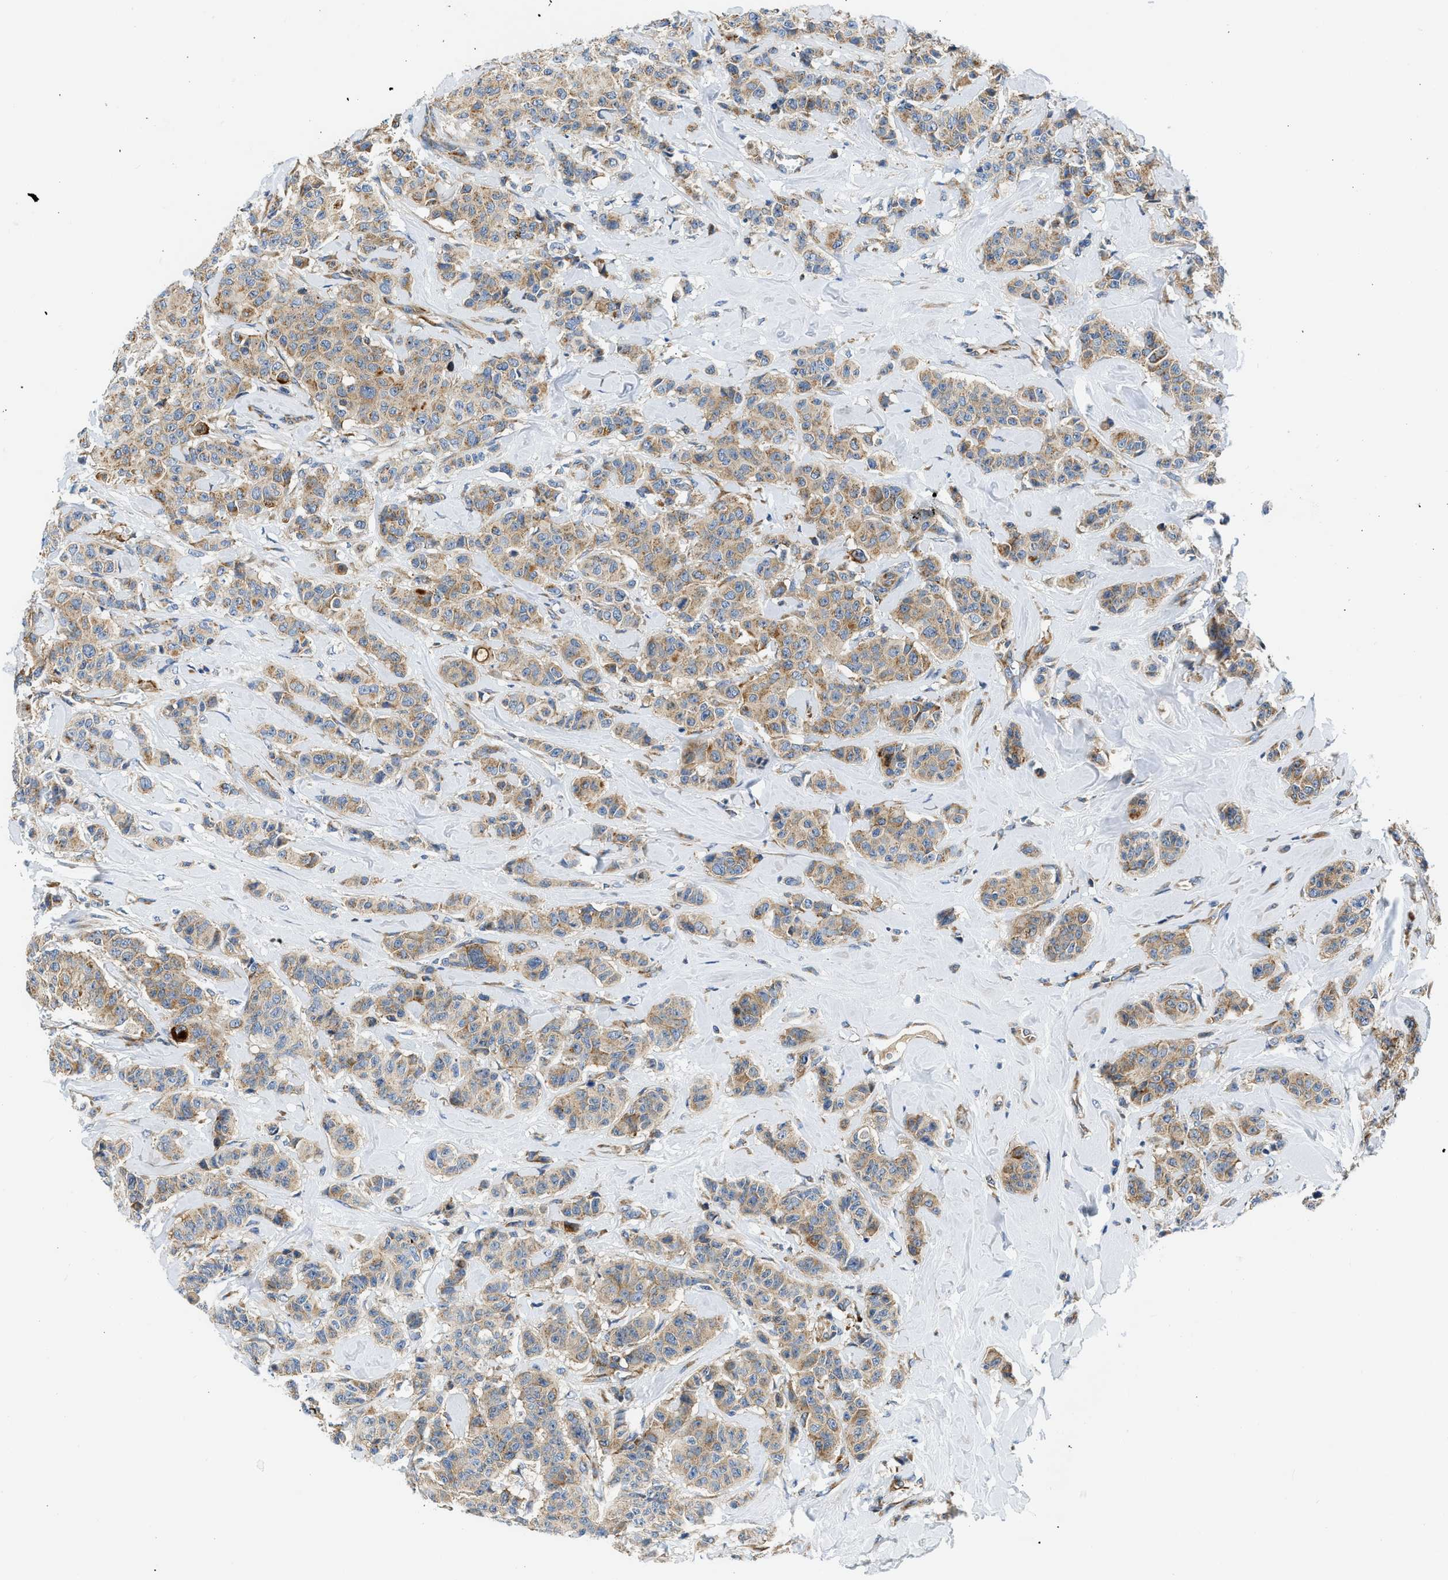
{"staining": {"intensity": "moderate", "quantity": ">75%", "location": "cytoplasmic/membranous"}, "tissue": "breast cancer", "cell_type": "Tumor cells", "image_type": "cancer", "snomed": [{"axis": "morphology", "description": "Normal tissue, NOS"}, {"axis": "morphology", "description": "Duct carcinoma"}, {"axis": "topography", "description": "Breast"}], "caption": "Tumor cells show moderate cytoplasmic/membranous positivity in about >75% of cells in breast cancer. Using DAB (3,3'-diaminobenzidine) (brown) and hematoxylin (blue) stains, captured at high magnification using brightfield microscopy.", "gene": "CAMKK2", "patient": {"sex": "female", "age": 40}}